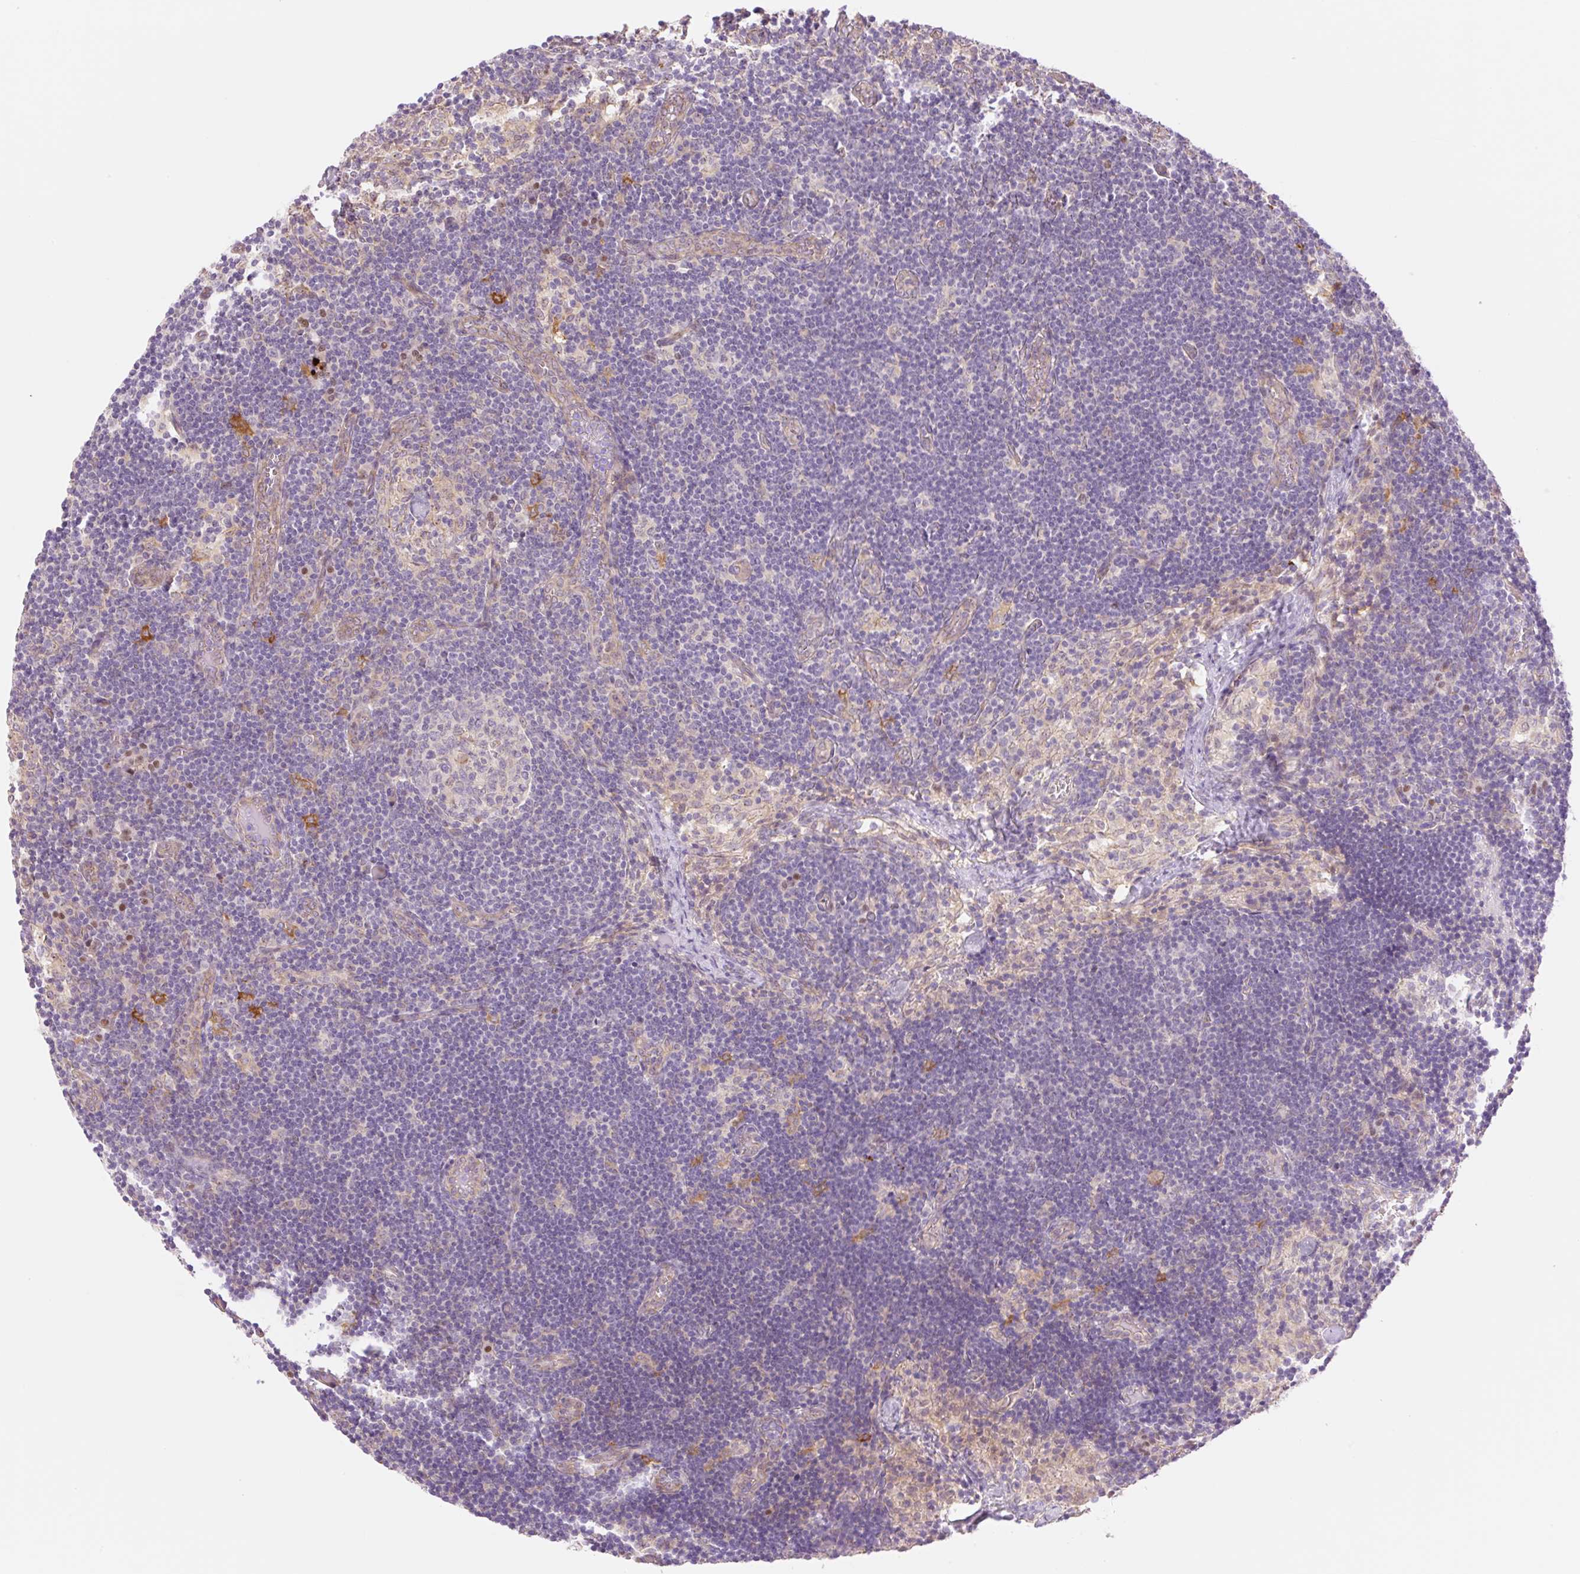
{"staining": {"intensity": "negative", "quantity": "none", "location": "none"}, "tissue": "lymph node", "cell_type": "Germinal center cells", "image_type": "normal", "snomed": [{"axis": "morphology", "description": "Normal tissue, NOS"}, {"axis": "topography", "description": "Lymph node"}], "caption": "Immunohistochemistry image of benign human lymph node stained for a protein (brown), which demonstrates no positivity in germinal center cells. (DAB immunohistochemistry (IHC), high magnification).", "gene": "NLRP5", "patient": {"sex": "female", "age": 31}}